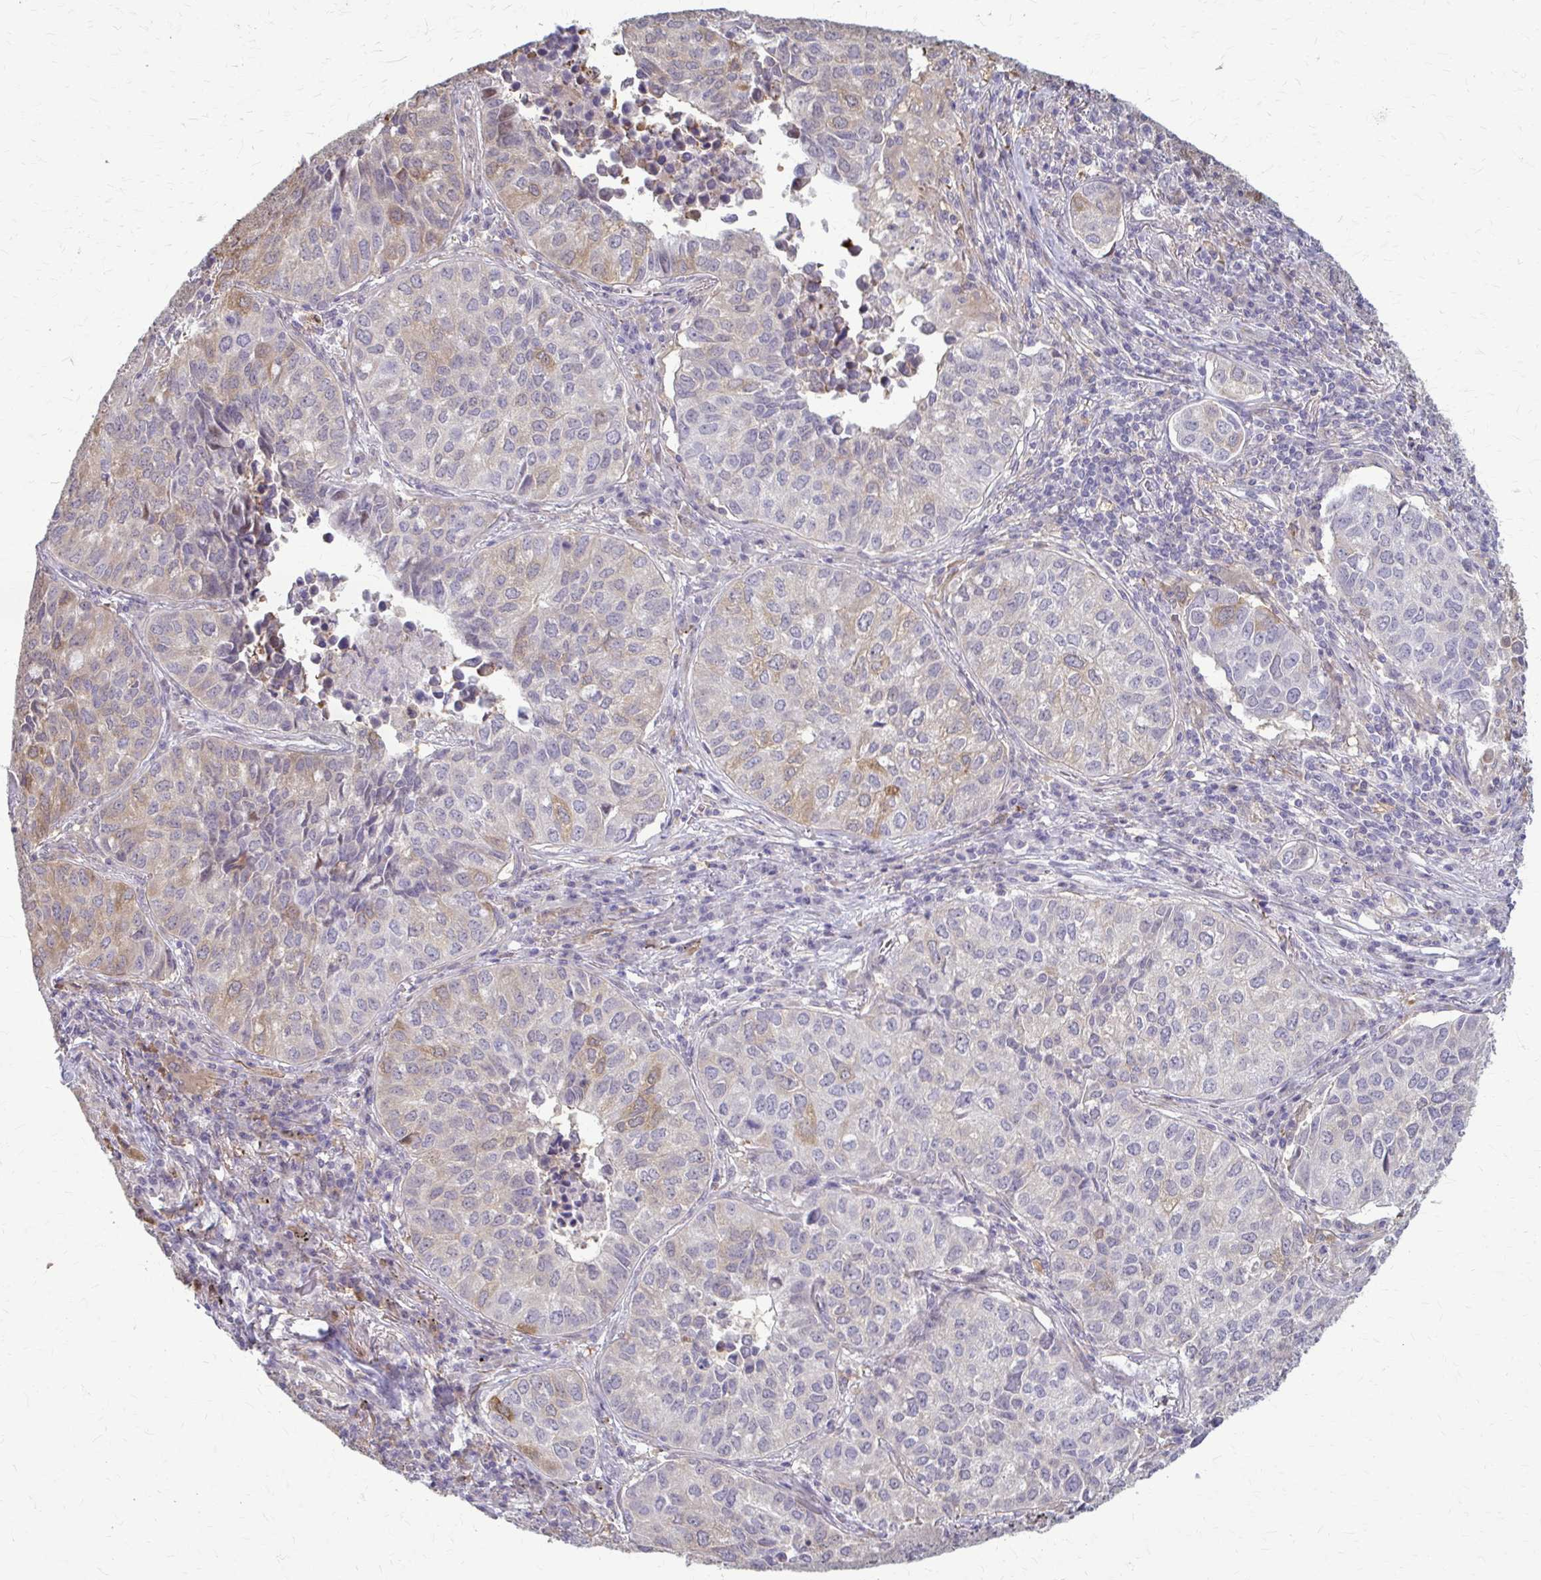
{"staining": {"intensity": "moderate", "quantity": "<25%", "location": "cytoplasmic/membranous"}, "tissue": "lung cancer", "cell_type": "Tumor cells", "image_type": "cancer", "snomed": [{"axis": "morphology", "description": "Adenocarcinoma, NOS"}, {"axis": "topography", "description": "Lung"}], "caption": "Brown immunohistochemical staining in lung cancer (adenocarcinoma) displays moderate cytoplasmic/membranous expression in approximately <25% of tumor cells.", "gene": "ZNF34", "patient": {"sex": "female", "age": 50}}